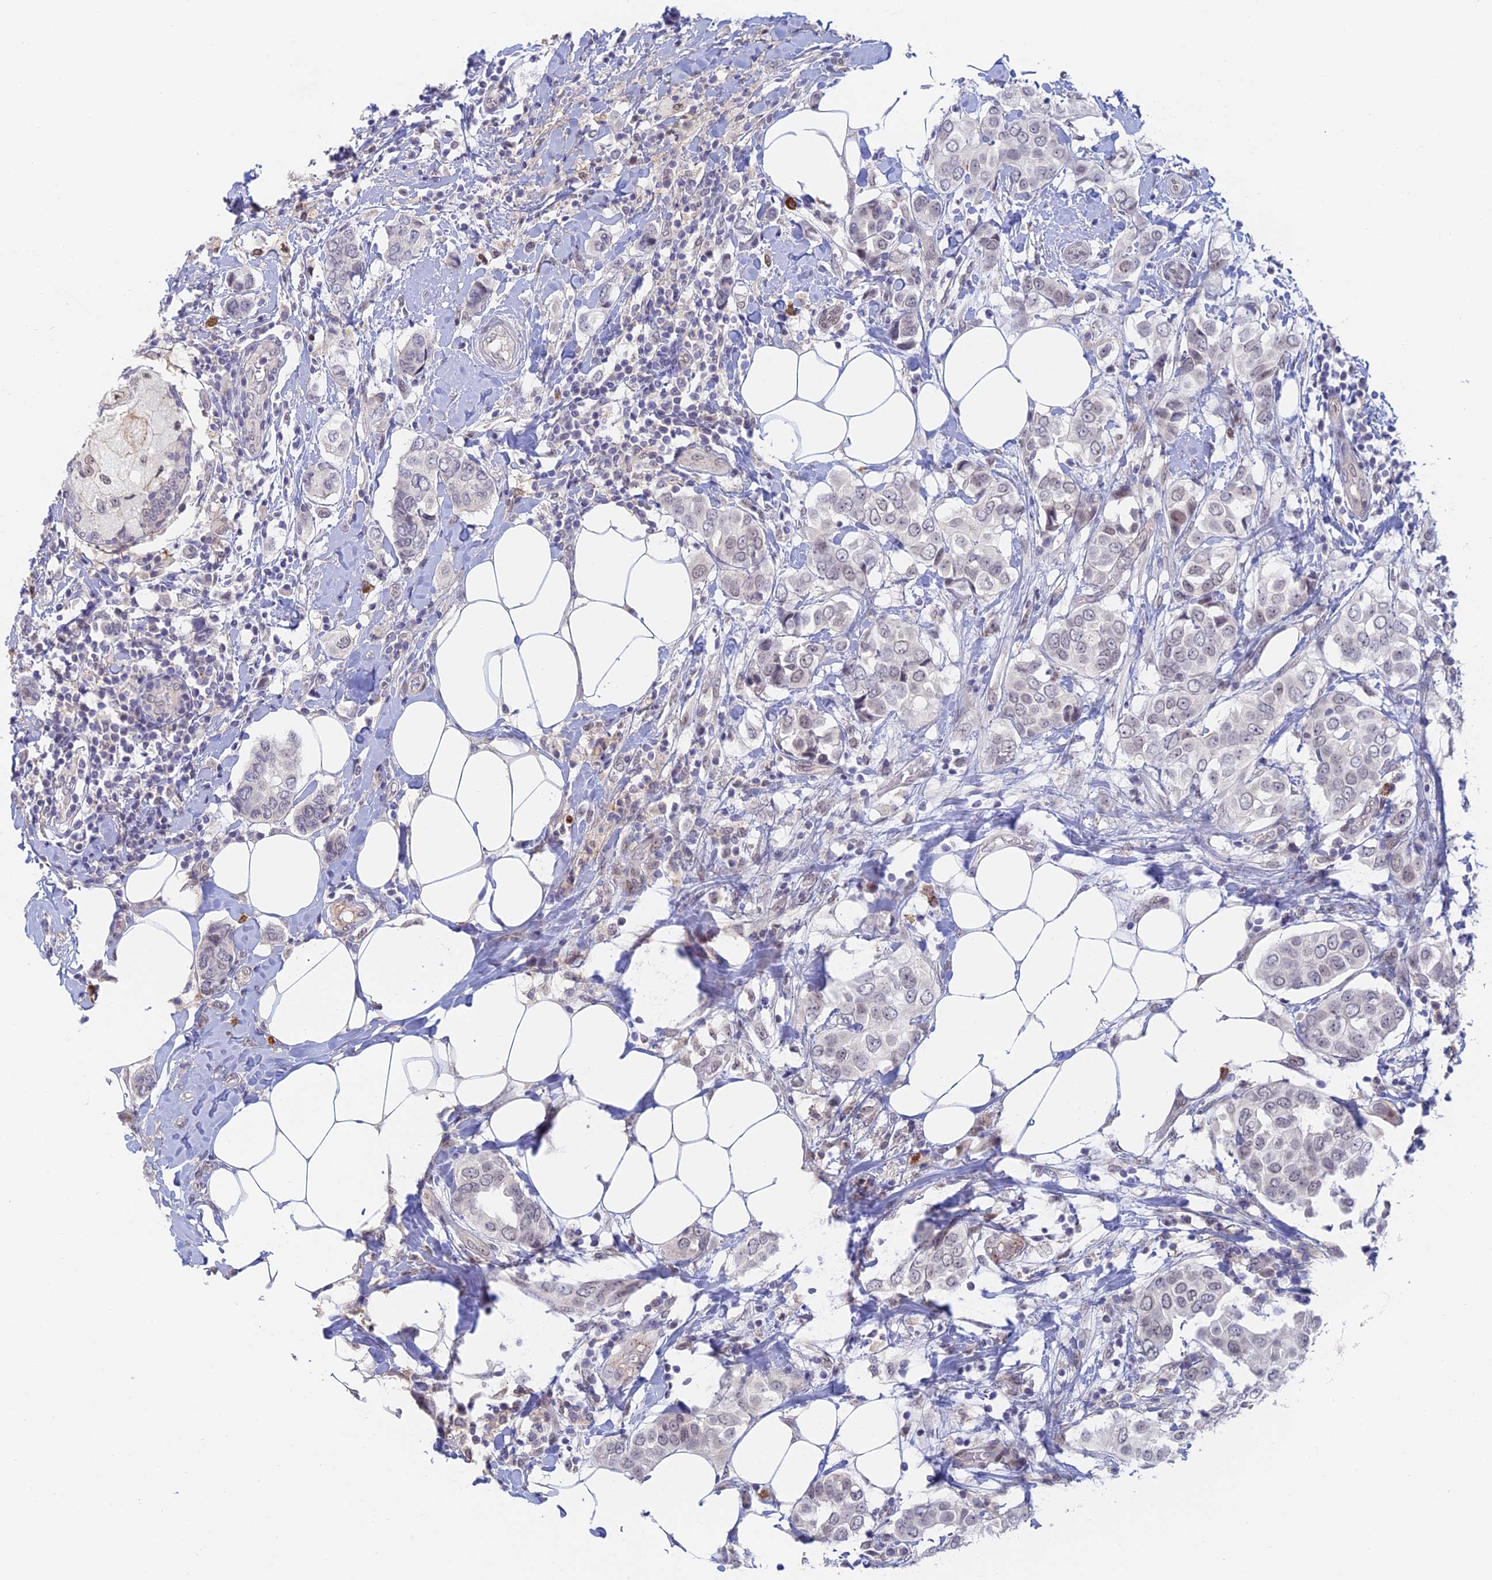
{"staining": {"intensity": "weak", "quantity": "25%-75%", "location": "nuclear"}, "tissue": "breast cancer", "cell_type": "Tumor cells", "image_type": "cancer", "snomed": [{"axis": "morphology", "description": "Lobular carcinoma"}, {"axis": "topography", "description": "Breast"}], "caption": "Protein staining demonstrates weak nuclear expression in approximately 25%-75% of tumor cells in breast cancer (lobular carcinoma). (Stains: DAB in brown, nuclei in blue, Microscopy: brightfield microscopy at high magnification).", "gene": "ZUP1", "patient": {"sex": "female", "age": 51}}